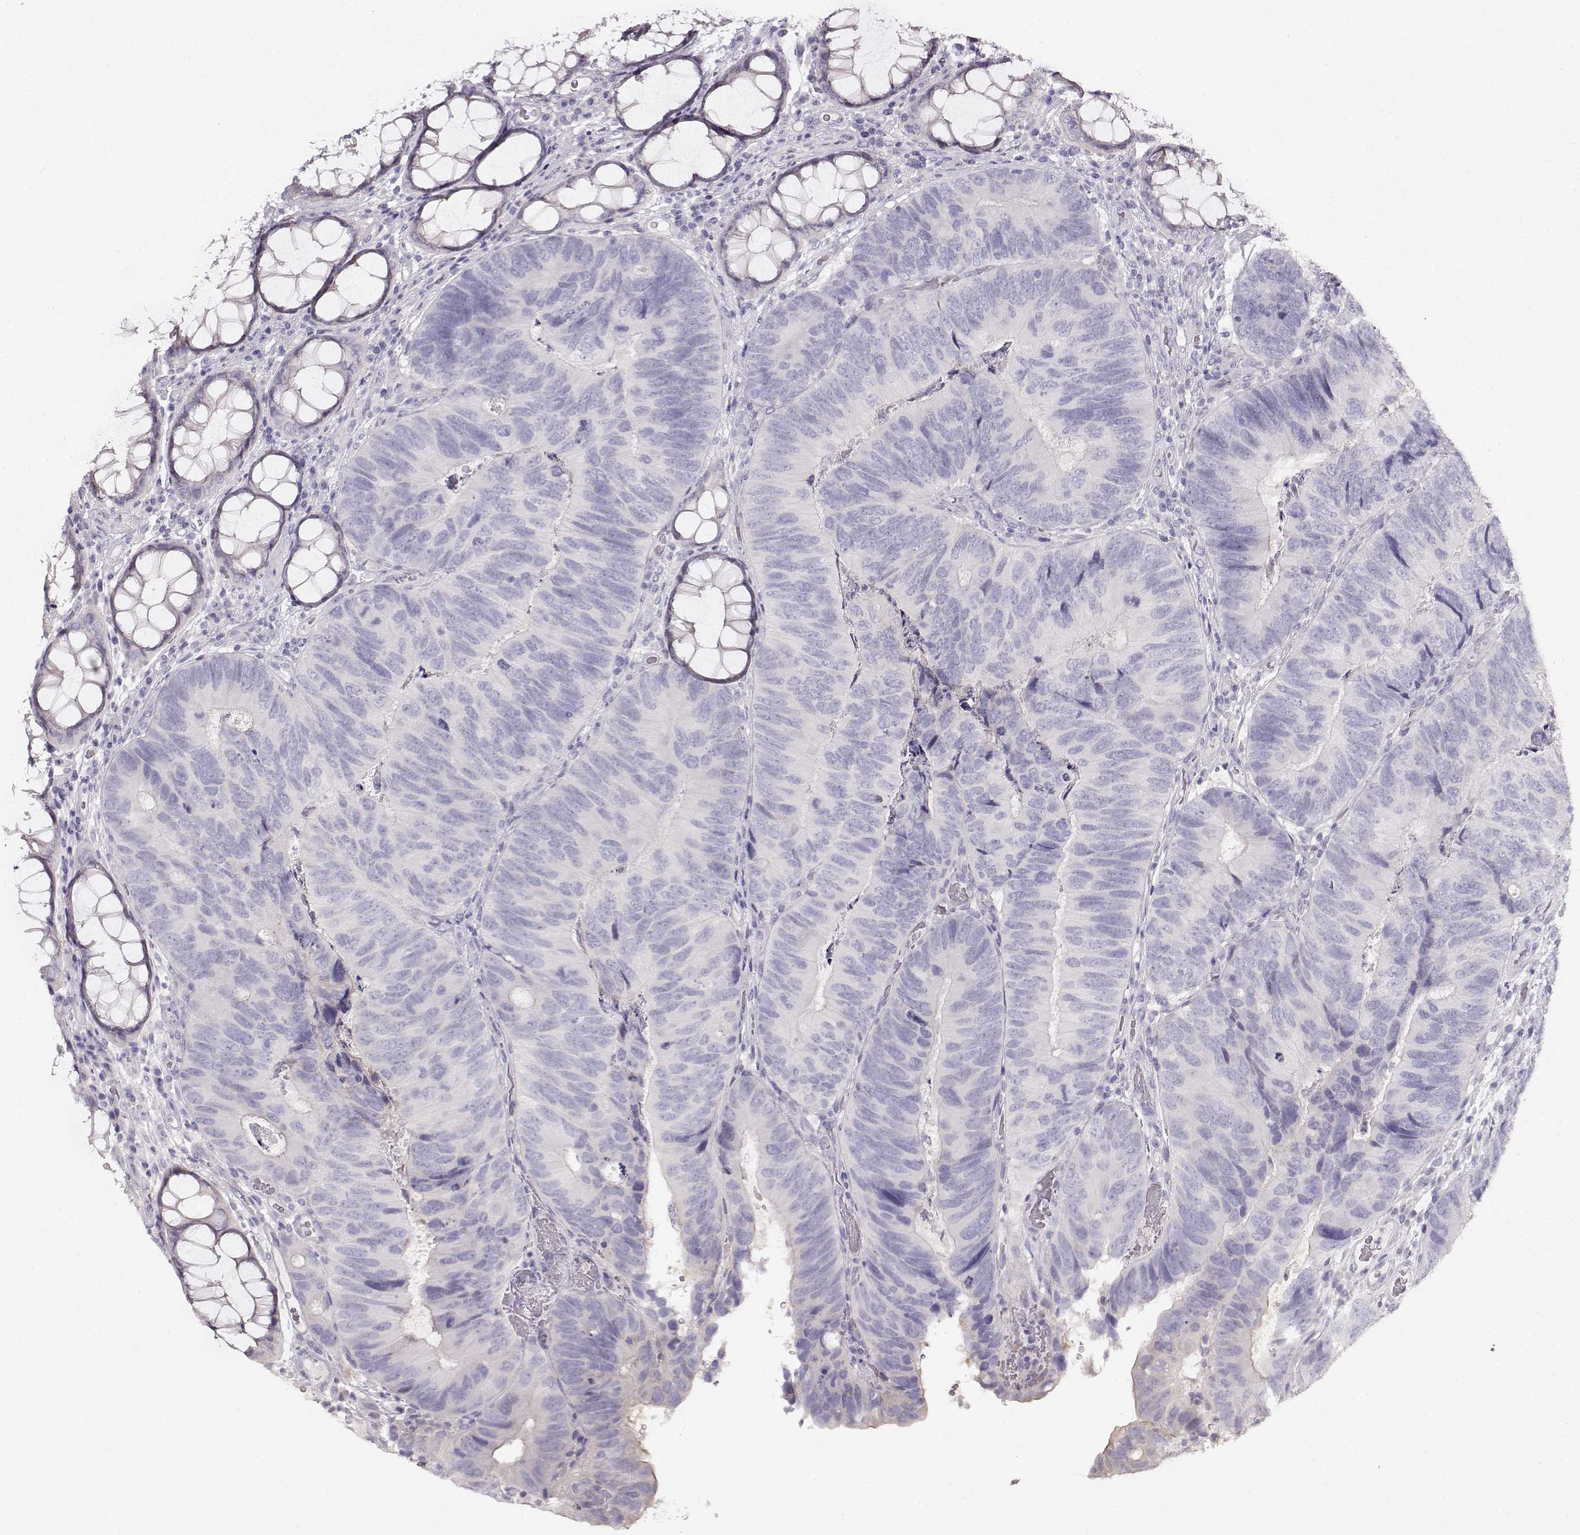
{"staining": {"intensity": "negative", "quantity": "none", "location": "none"}, "tissue": "colorectal cancer", "cell_type": "Tumor cells", "image_type": "cancer", "snomed": [{"axis": "morphology", "description": "Adenocarcinoma, NOS"}, {"axis": "topography", "description": "Colon"}], "caption": "DAB immunohistochemical staining of human colorectal cancer (adenocarcinoma) displays no significant expression in tumor cells.", "gene": "NDRG4", "patient": {"sex": "female", "age": 67}}